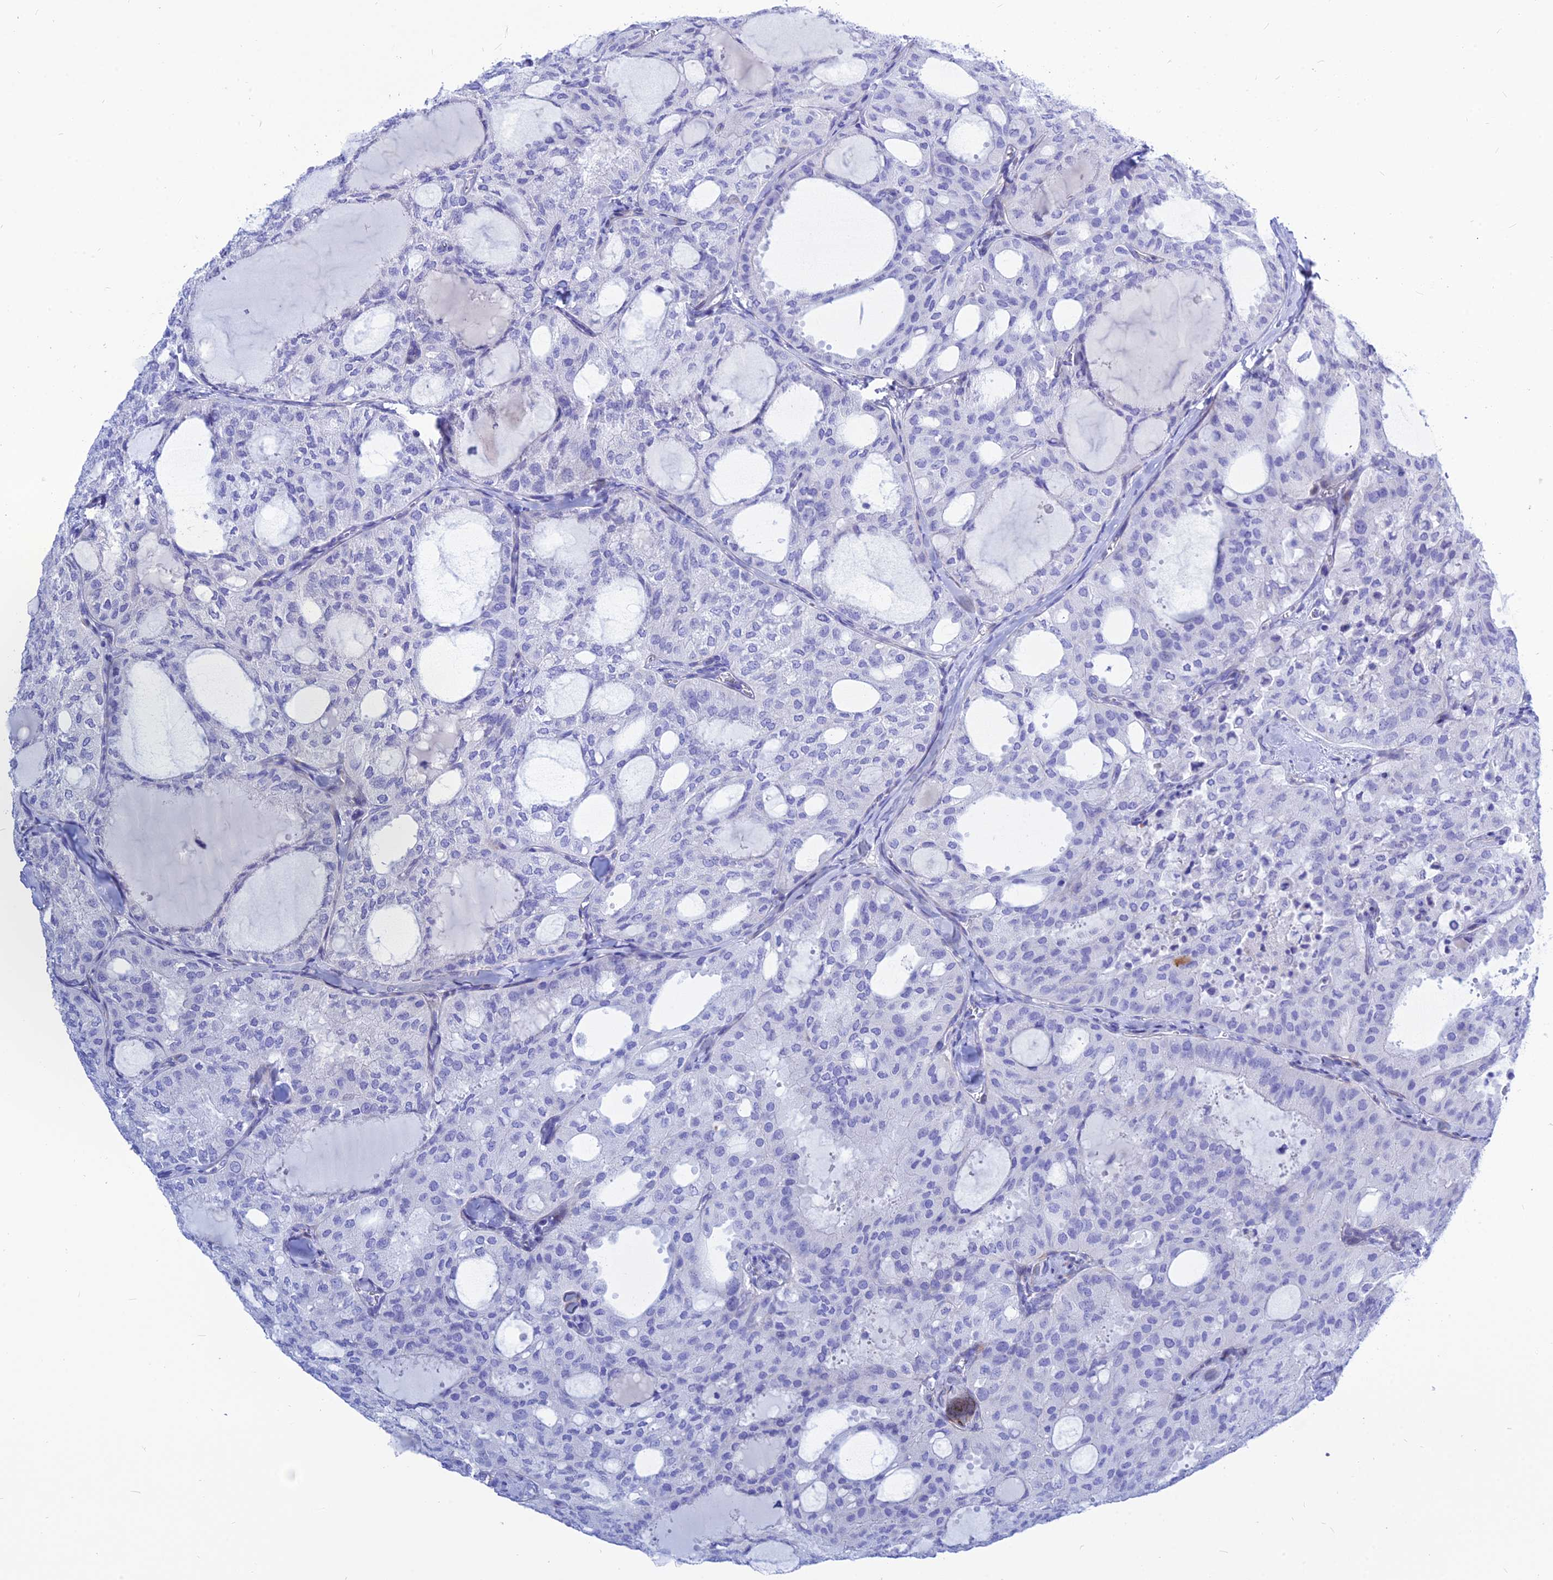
{"staining": {"intensity": "negative", "quantity": "none", "location": "none"}, "tissue": "thyroid cancer", "cell_type": "Tumor cells", "image_type": "cancer", "snomed": [{"axis": "morphology", "description": "Follicular adenoma carcinoma, NOS"}, {"axis": "topography", "description": "Thyroid gland"}], "caption": "IHC photomicrograph of neoplastic tissue: human thyroid follicular adenoma carcinoma stained with DAB demonstrates no significant protein positivity in tumor cells. (DAB (3,3'-diaminobenzidine) immunohistochemistry (IHC), high magnification).", "gene": "CNOT6", "patient": {"sex": "male", "age": 75}}